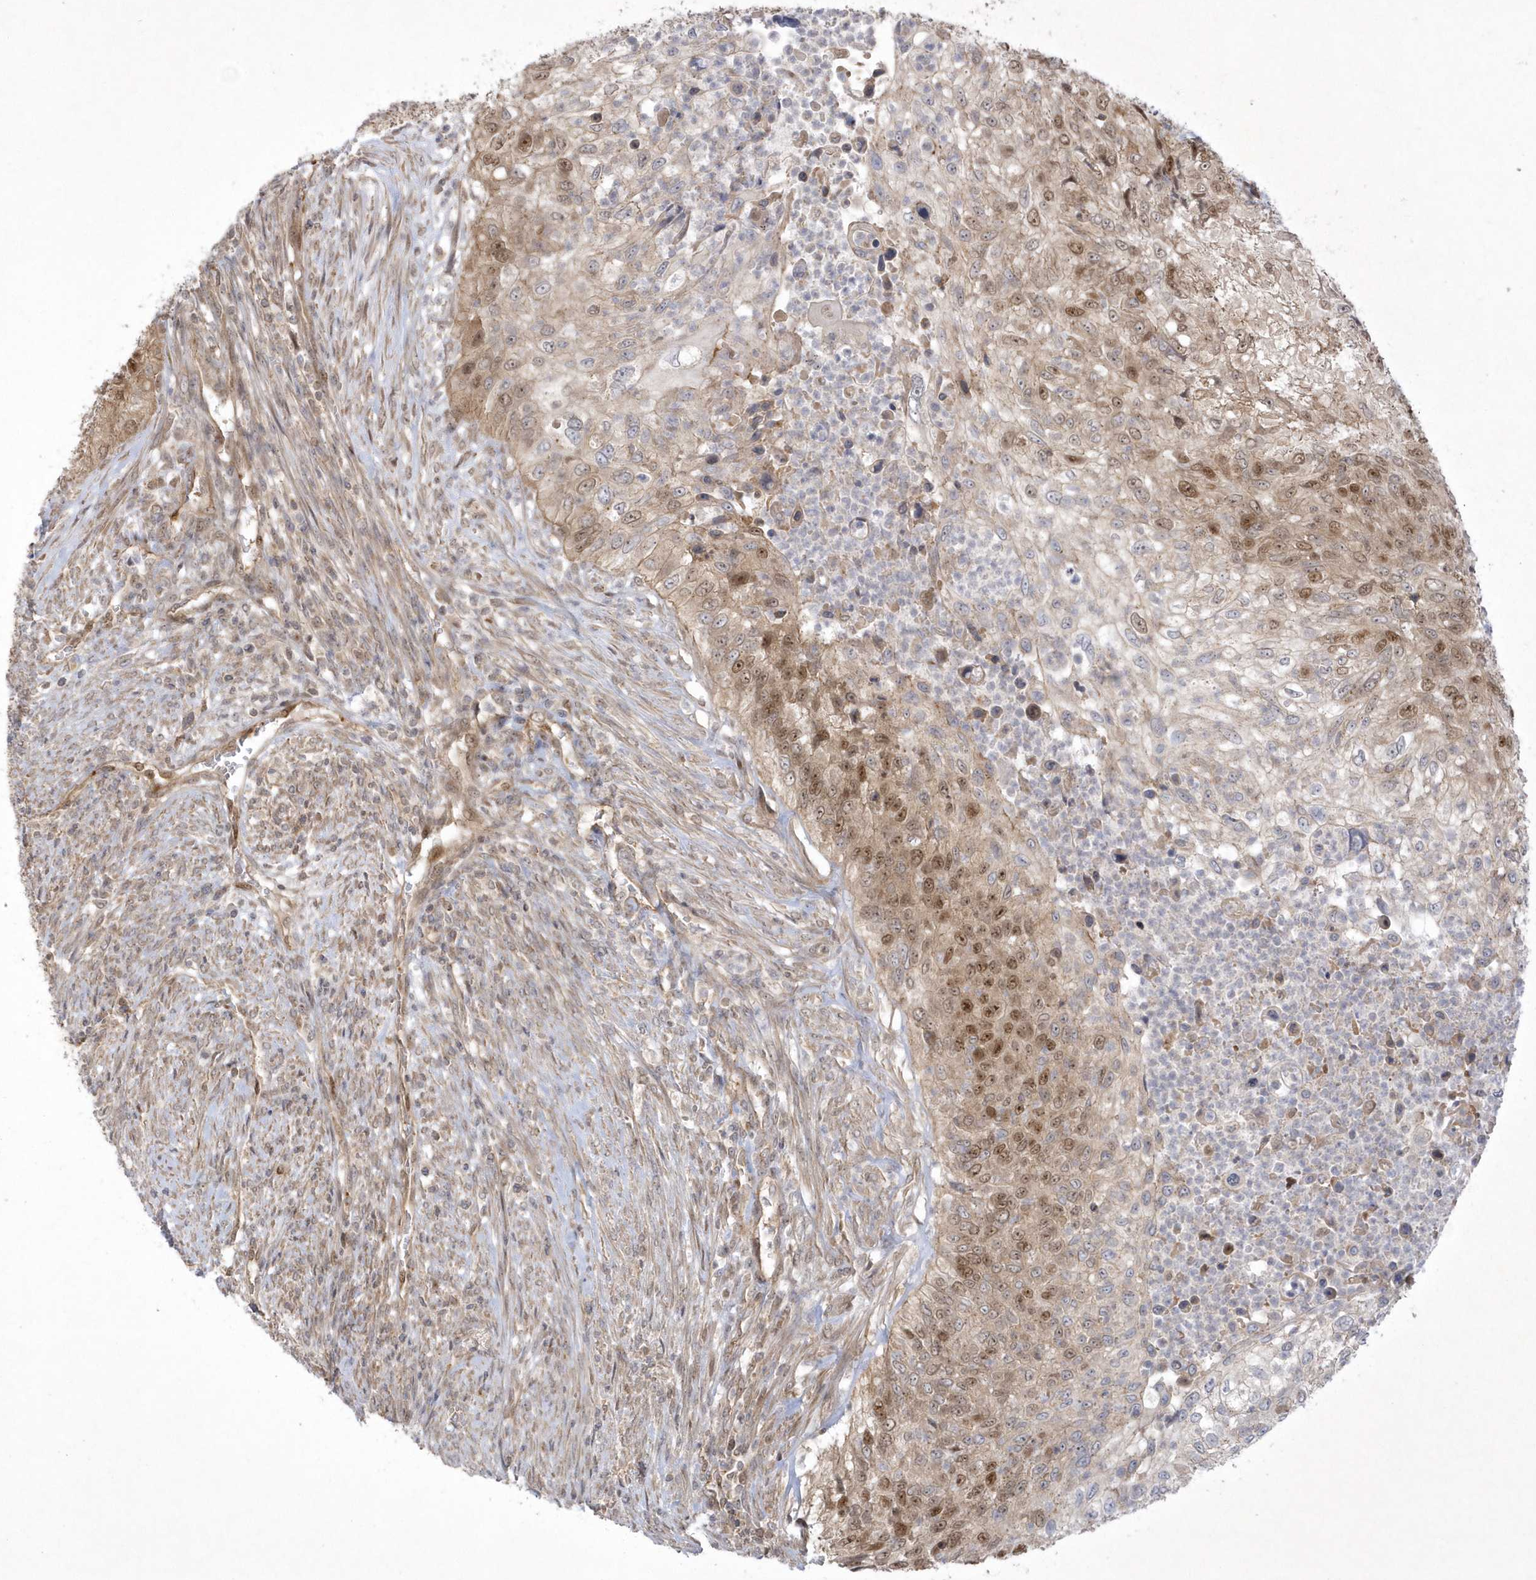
{"staining": {"intensity": "moderate", "quantity": "25%-75%", "location": "nuclear"}, "tissue": "urothelial cancer", "cell_type": "Tumor cells", "image_type": "cancer", "snomed": [{"axis": "morphology", "description": "Urothelial carcinoma, High grade"}, {"axis": "topography", "description": "Urinary bladder"}], "caption": "DAB (3,3'-diaminobenzidine) immunohistochemical staining of human urothelial carcinoma (high-grade) shows moderate nuclear protein staining in about 25%-75% of tumor cells.", "gene": "NAF1", "patient": {"sex": "female", "age": 60}}